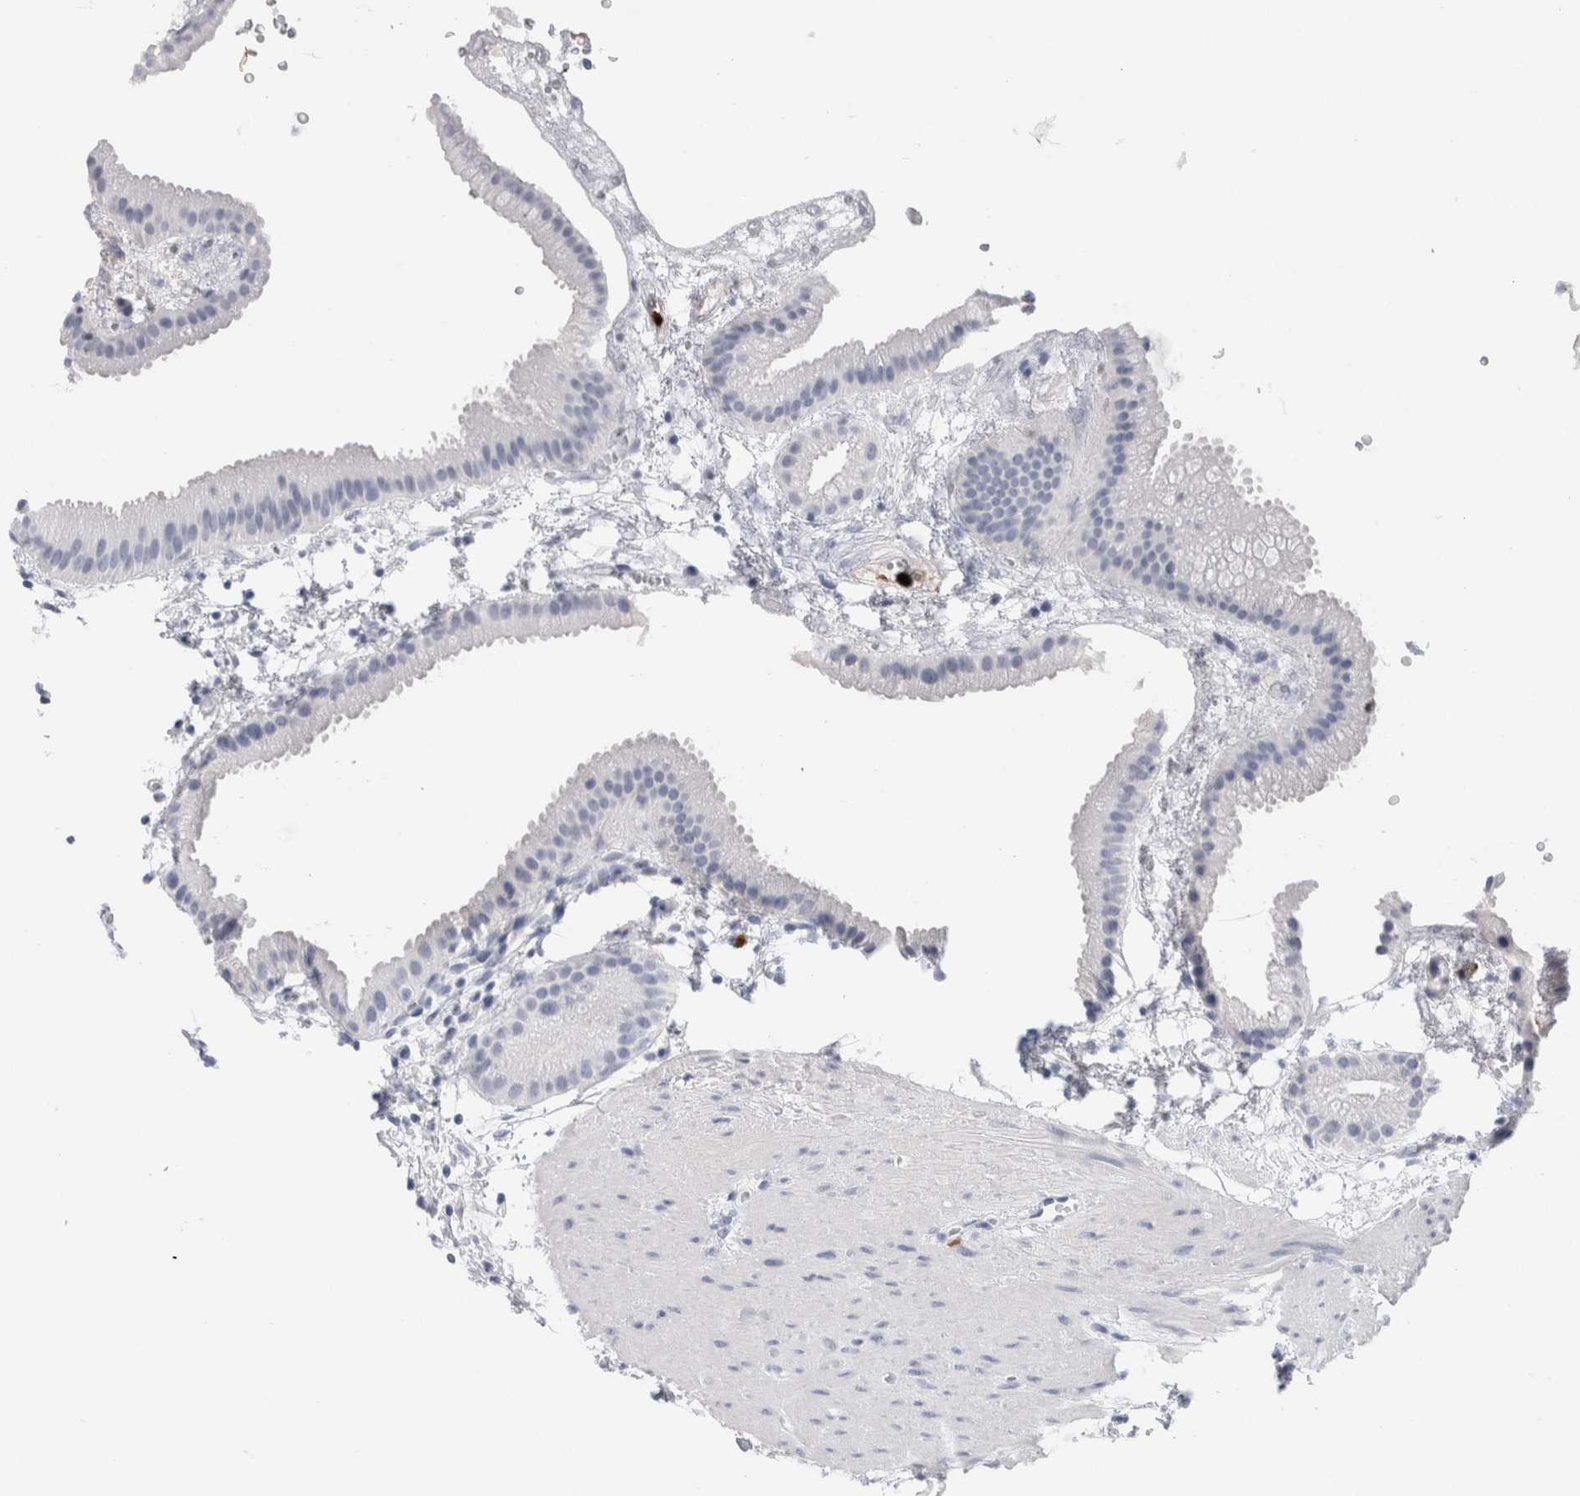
{"staining": {"intensity": "negative", "quantity": "none", "location": "none"}, "tissue": "gallbladder", "cell_type": "Glandular cells", "image_type": "normal", "snomed": [{"axis": "morphology", "description": "Normal tissue, NOS"}, {"axis": "topography", "description": "Gallbladder"}], "caption": "The photomicrograph exhibits no significant positivity in glandular cells of gallbladder. Nuclei are stained in blue.", "gene": "S100A8", "patient": {"sex": "female", "age": 64}}